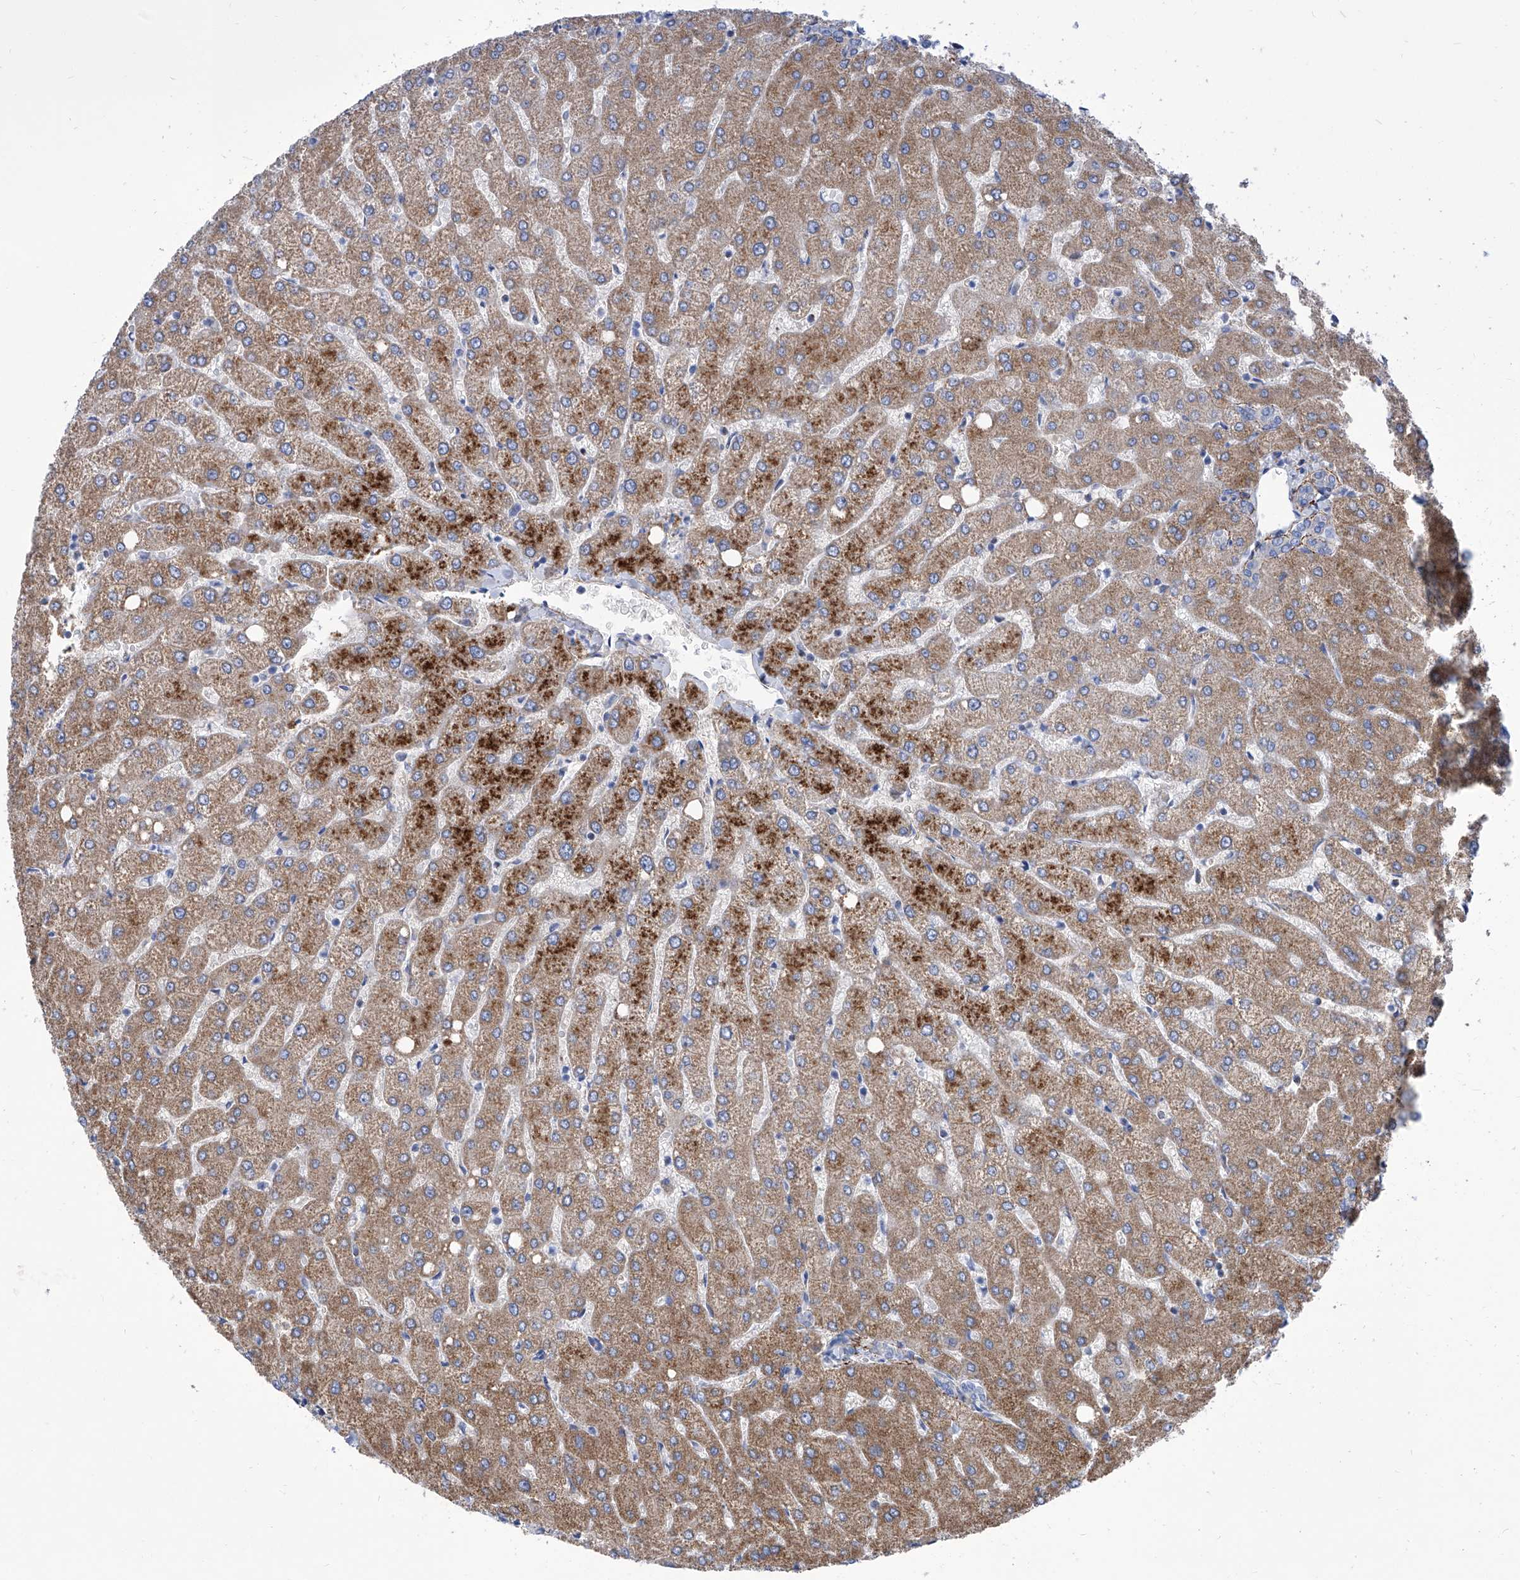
{"staining": {"intensity": "negative", "quantity": "none", "location": "none"}, "tissue": "liver", "cell_type": "Cholangiocytes", "image_type": "normal", "snomed": [{"axis": "morphology", "description": "Normal tissue, NOS"}, {"axis": "topography", "description": "Liver"}], "caption": "The micrograph reveals no staining of cholangiocytes in benign liver.", "gene": "SRBD1", "patient": {"sex": "female", "age": 54}}